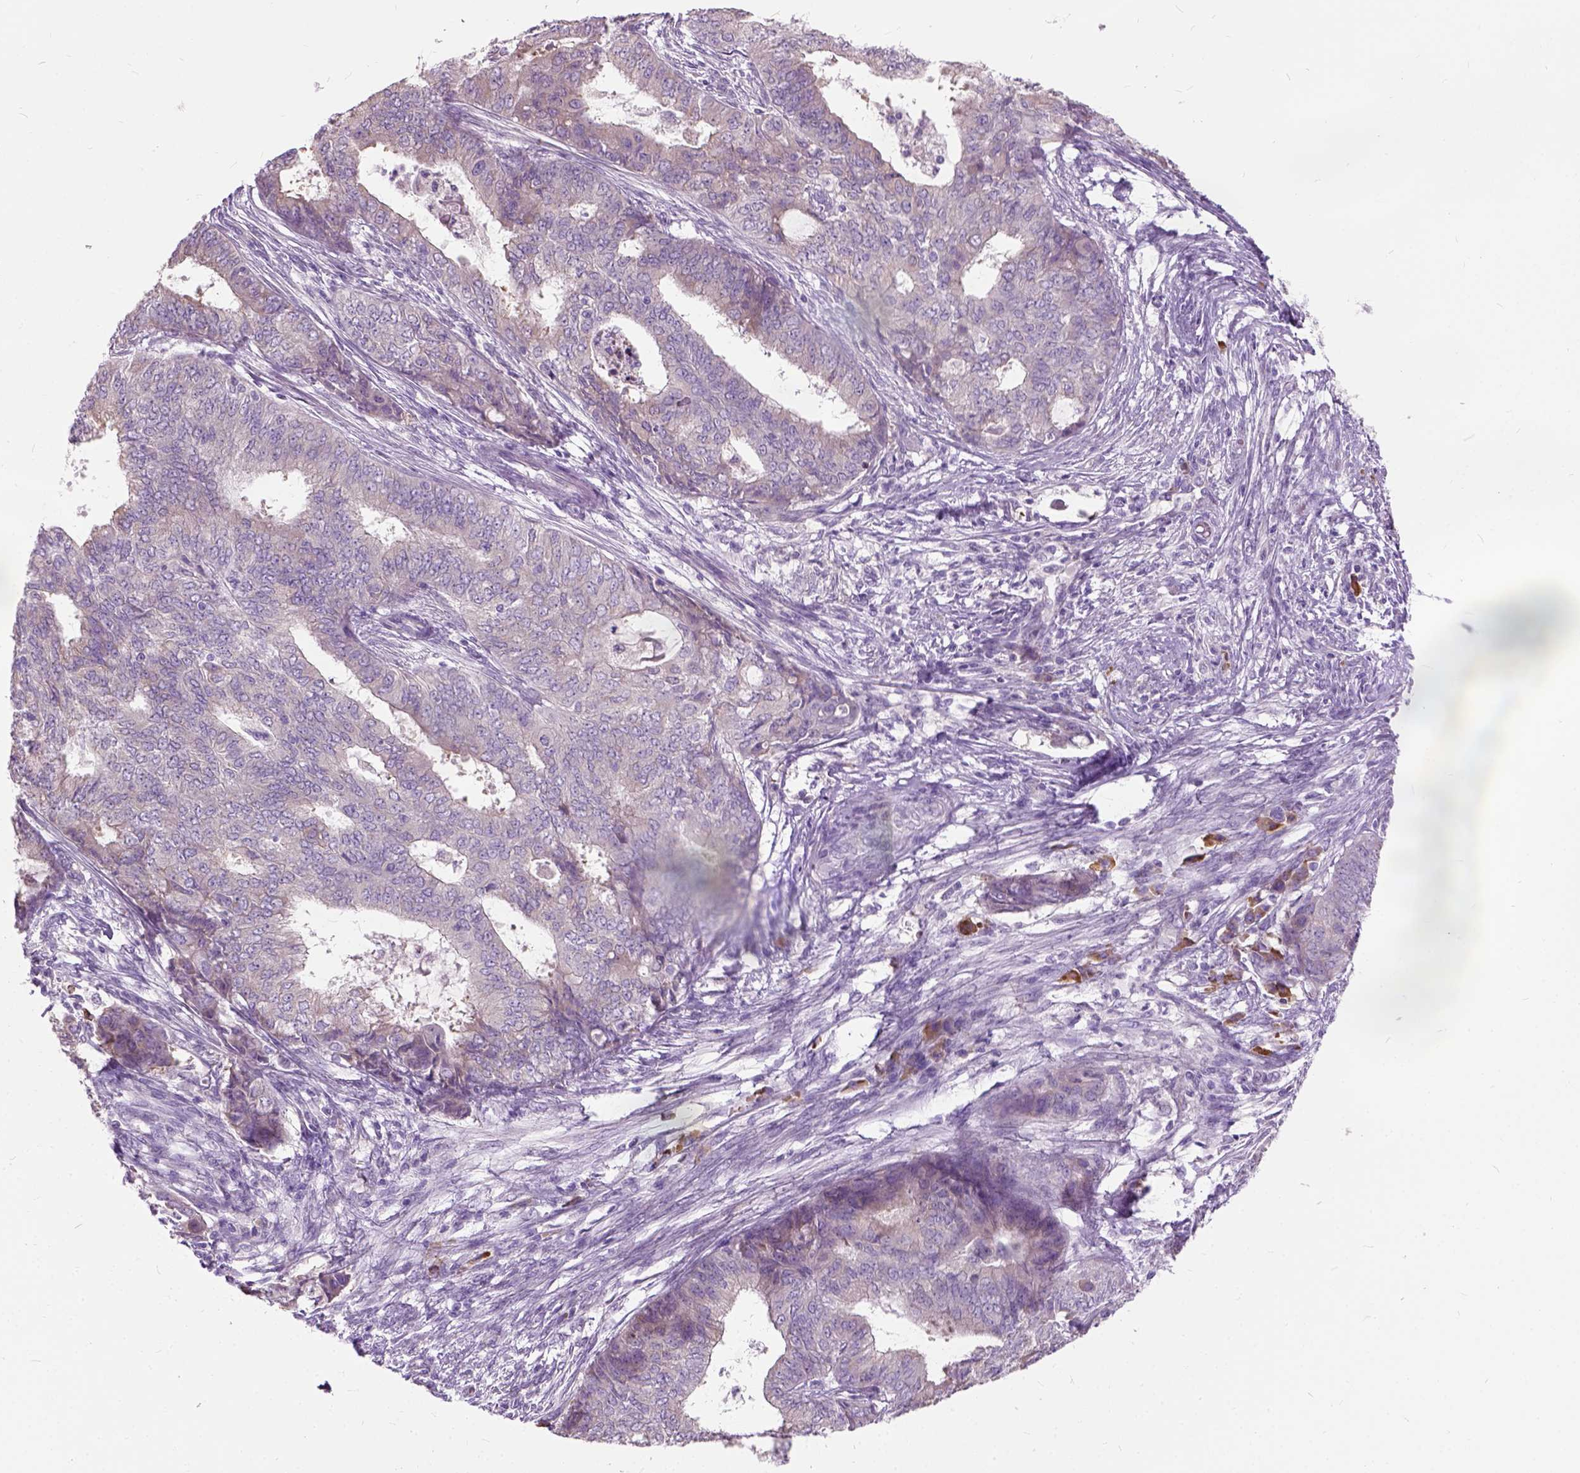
{"staining": {"intensity": "negative", "quantity": "none", "location": "none"}, "tissue": "endometrial cancer", "cell_type": "Tumor cells", "image_type": "cancer", "snomed": [{"axis": "morphology", "description": "Adenocarcinoma, NOS"}, {"axis": "topography", "description": "Endometrium"}], "caption": "Tumor cells are negative for brown protein staining in endometrial adenocarcinoma.", "gene": "TRIM72", "patient": {"sex": "female", "age": 62}}